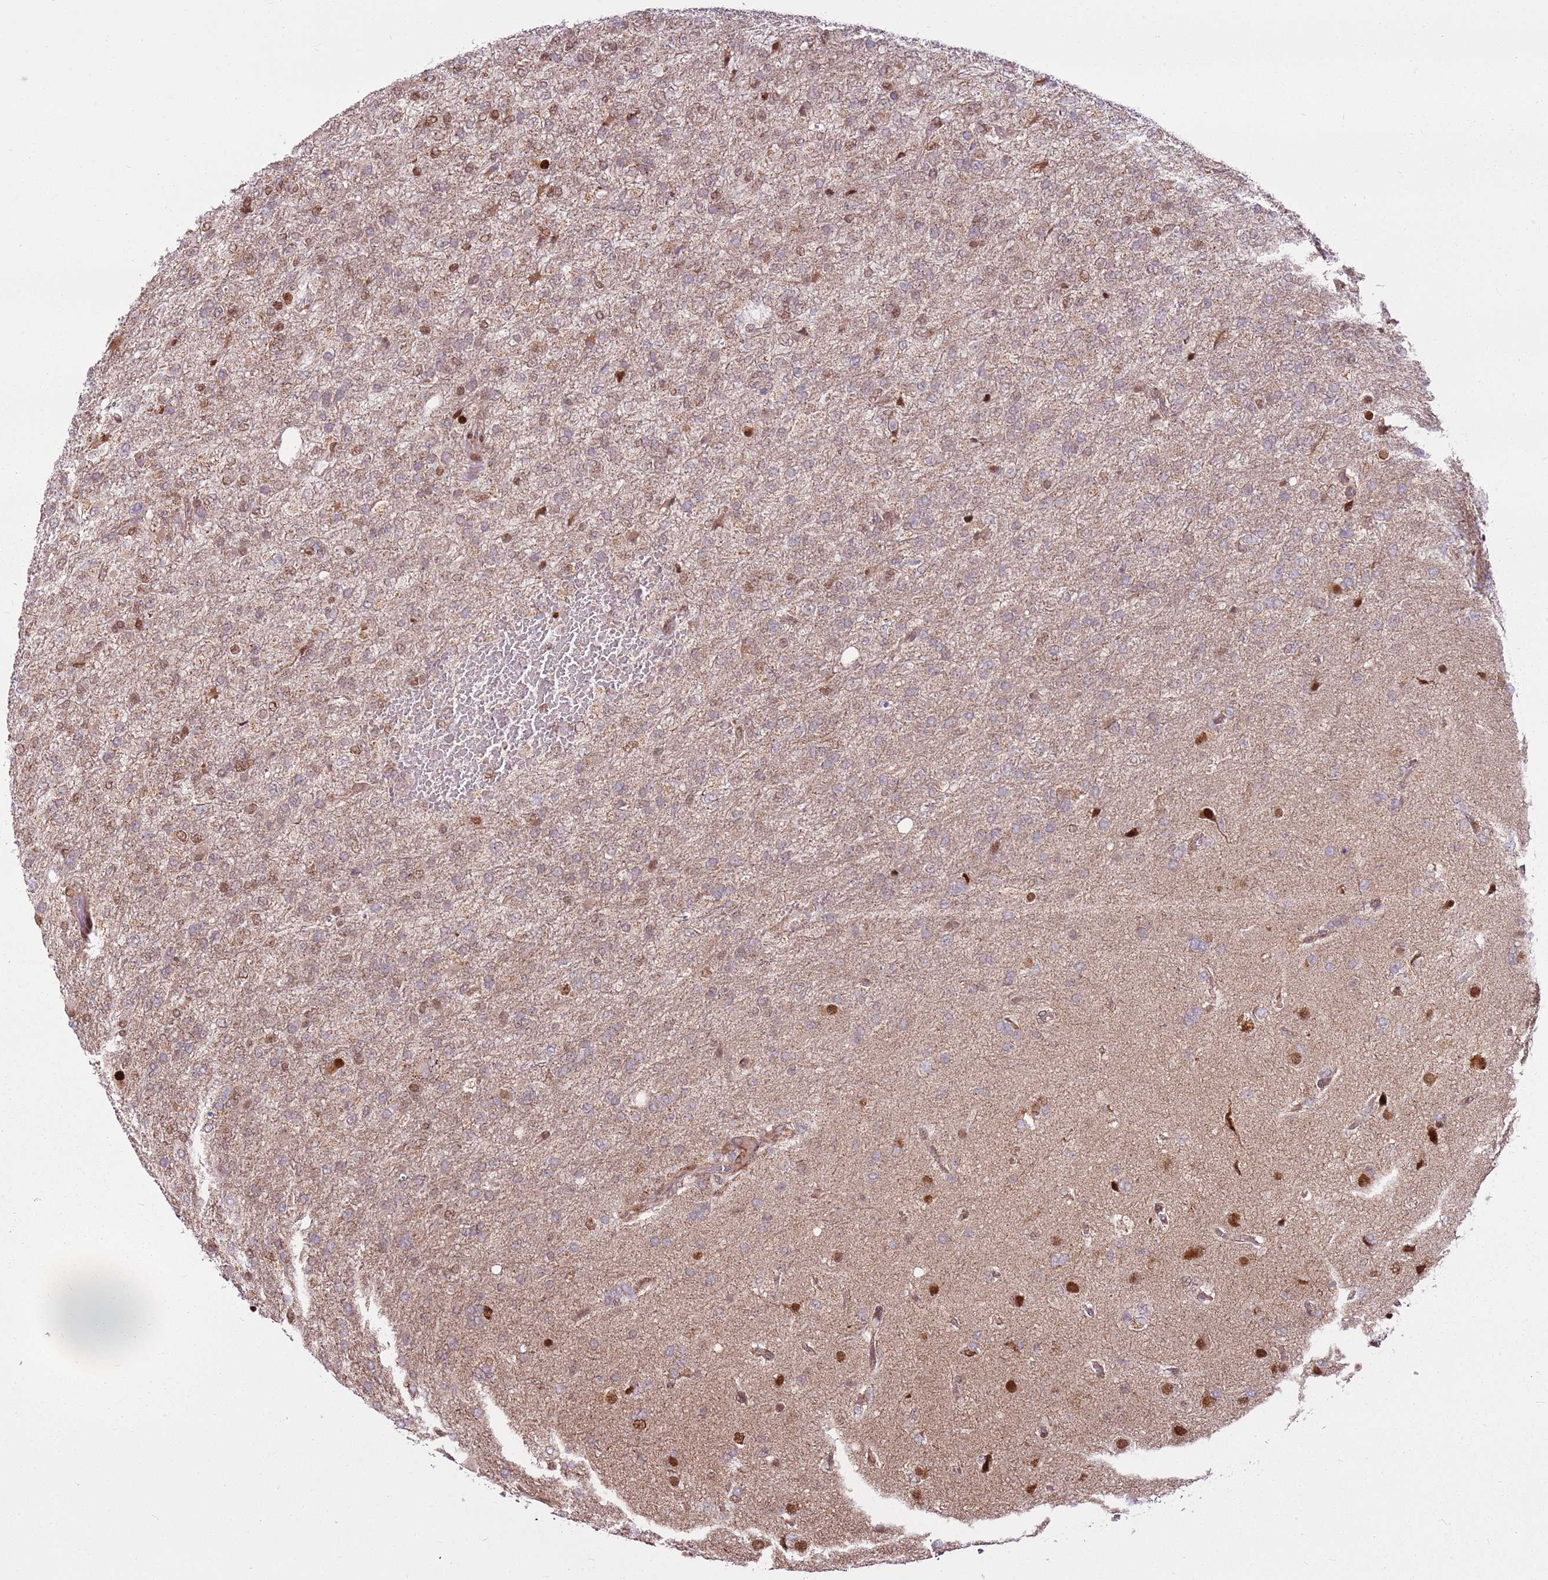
{"staining": {"intensity": "moderate", "quantity": "25%-75%", "location": "nuclear"}, "tissue": "glioma", "cell_type": "Tumor cells", "image_type": "cancer", "snomed": [{"axis": "morphology", "description": "Glioma, malignant, High grade"}, {"axis": "topography", "description": "Brain"}], "caption": "Protein expression analysis of glioma demonstrates moderate nuclear expression in about 25%-75% of tumor cells.", "gene": "PCTP", "patient": {"sex": "female", "age": 74}}